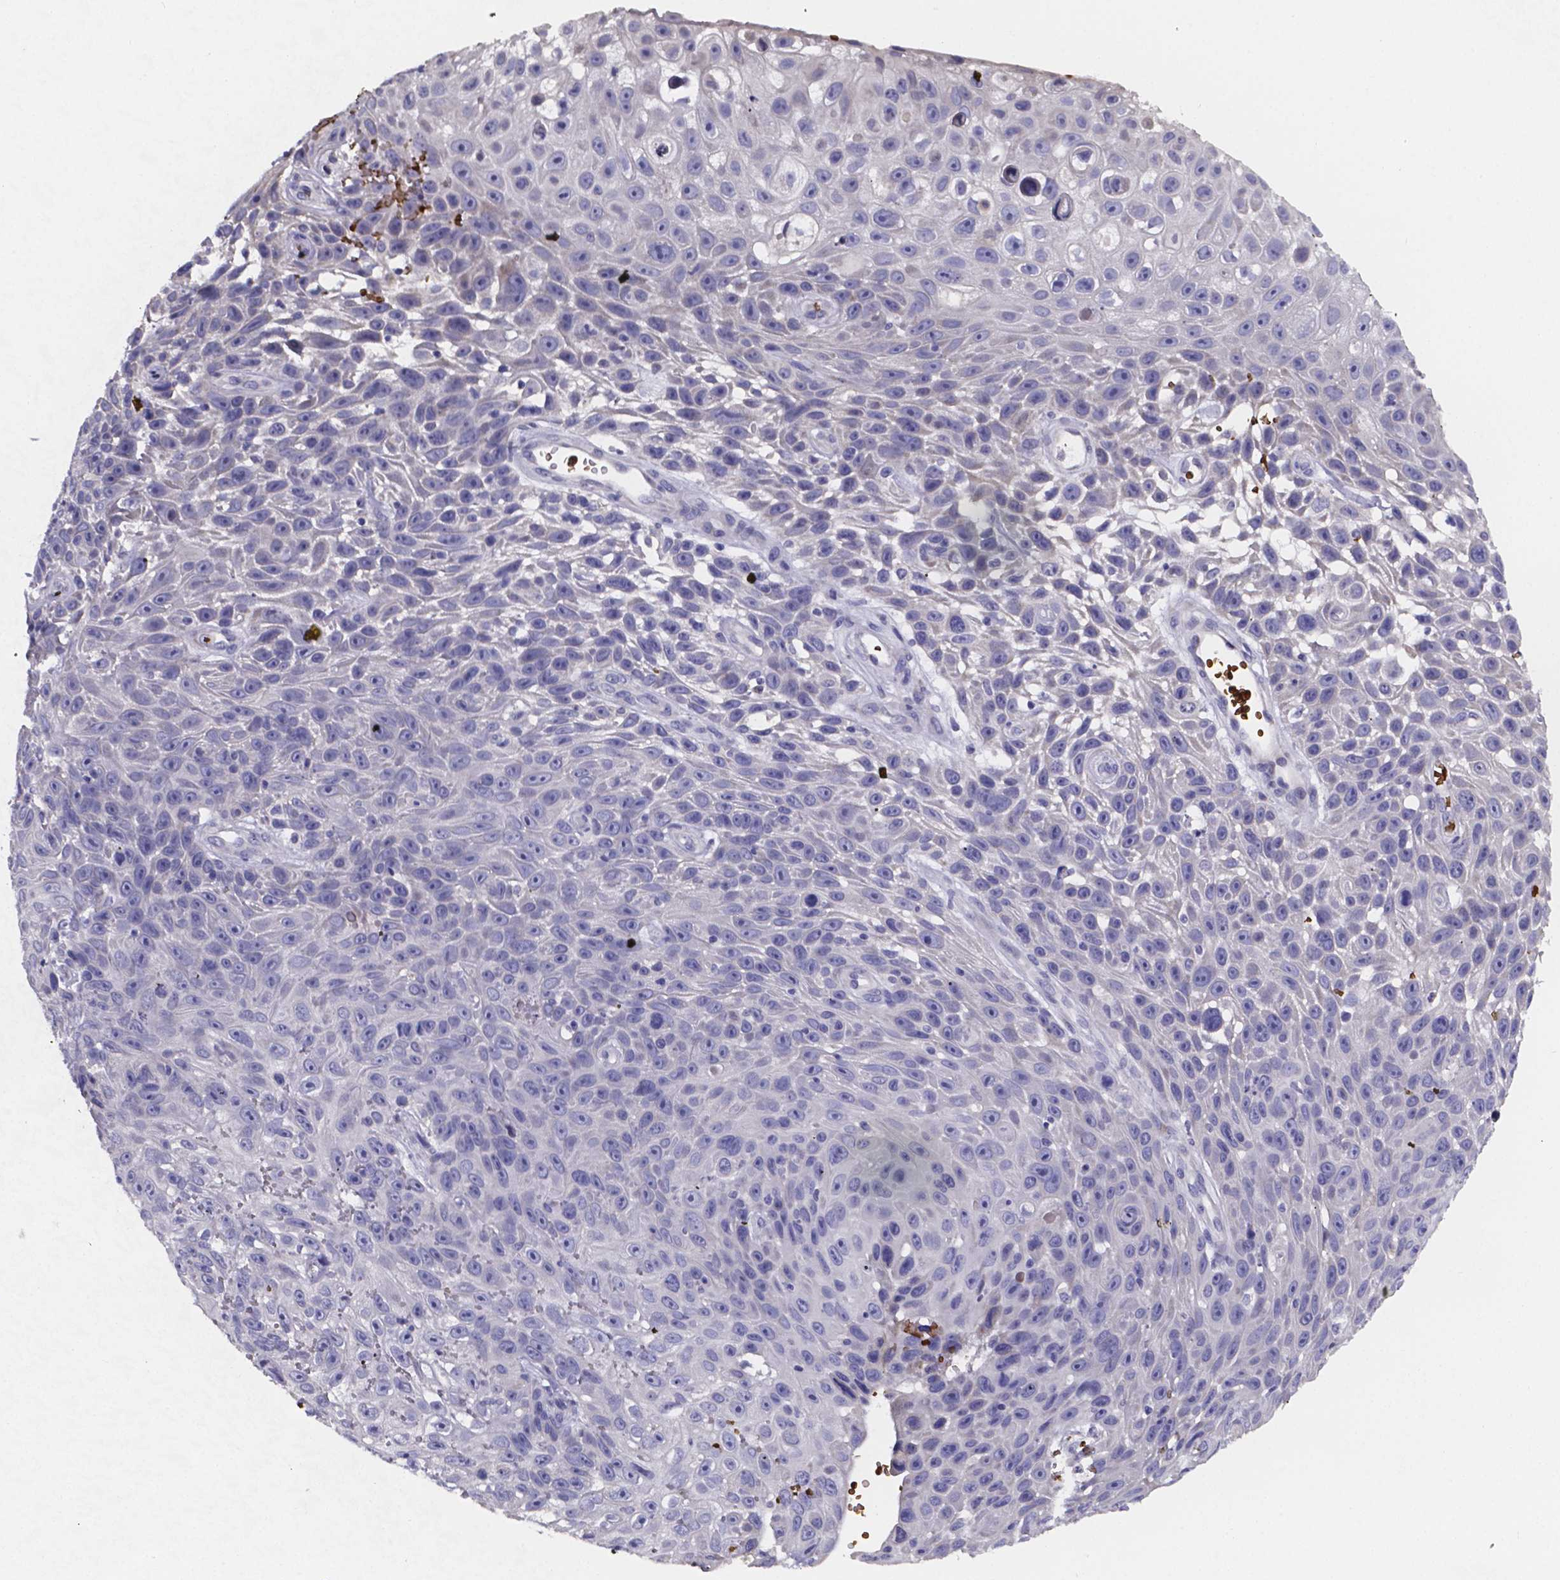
{"staining": {"intensity": "negative", "quantity": "none", "location": "none"}, "tissue": "skin cancer", "cell_type": "Tumor cells", "image_type": "cancer", "snomed": [{"axis": "morphology", "description": "Squamous cell carcinoma, NOS"}, {"axis": "topography", "description": "Skin"}], "caption": "Tumor cells are negative for protein expression in human skin squamous cell carcinoma.", "gene": "GABRA3", "patient": {"sex": "male", "age": 82}}